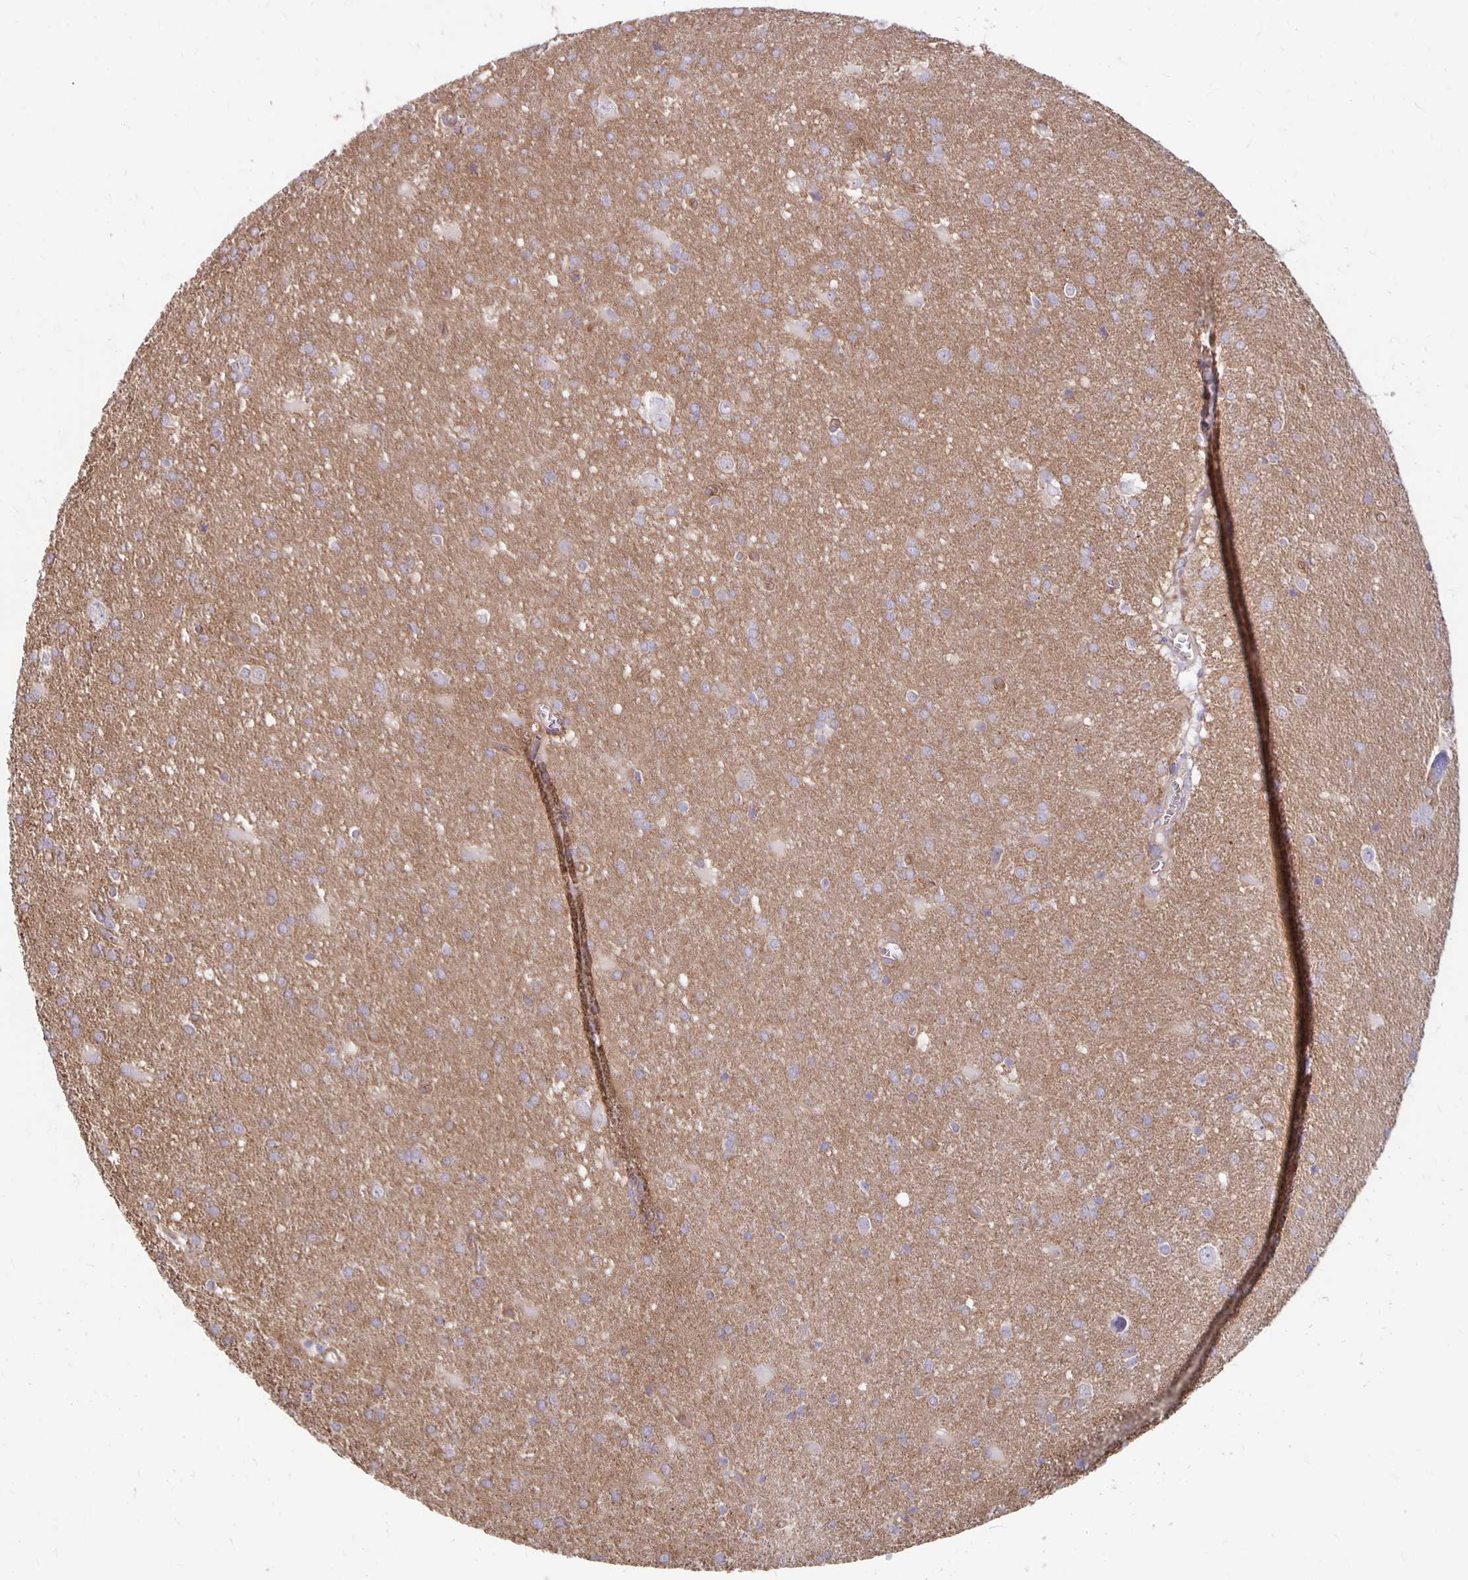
{"staining": {"intensity": "negative", "quantity": "none", "location": "none"}, "tissue": "glioma", "cell_type": "Tumor cells", "image_type": "cancer", "snomed": [{"axis": "morphology", "description": "Glioma, malignant, Low grade"}, {"axis": "topography", "description": "Brain"}], "caption": "Immunohistochemistry (IHC) of glioma displays no staining in tumor cells.", "gene": "PPP1R3E", "patient": {"sex": "male", "age": 66}}